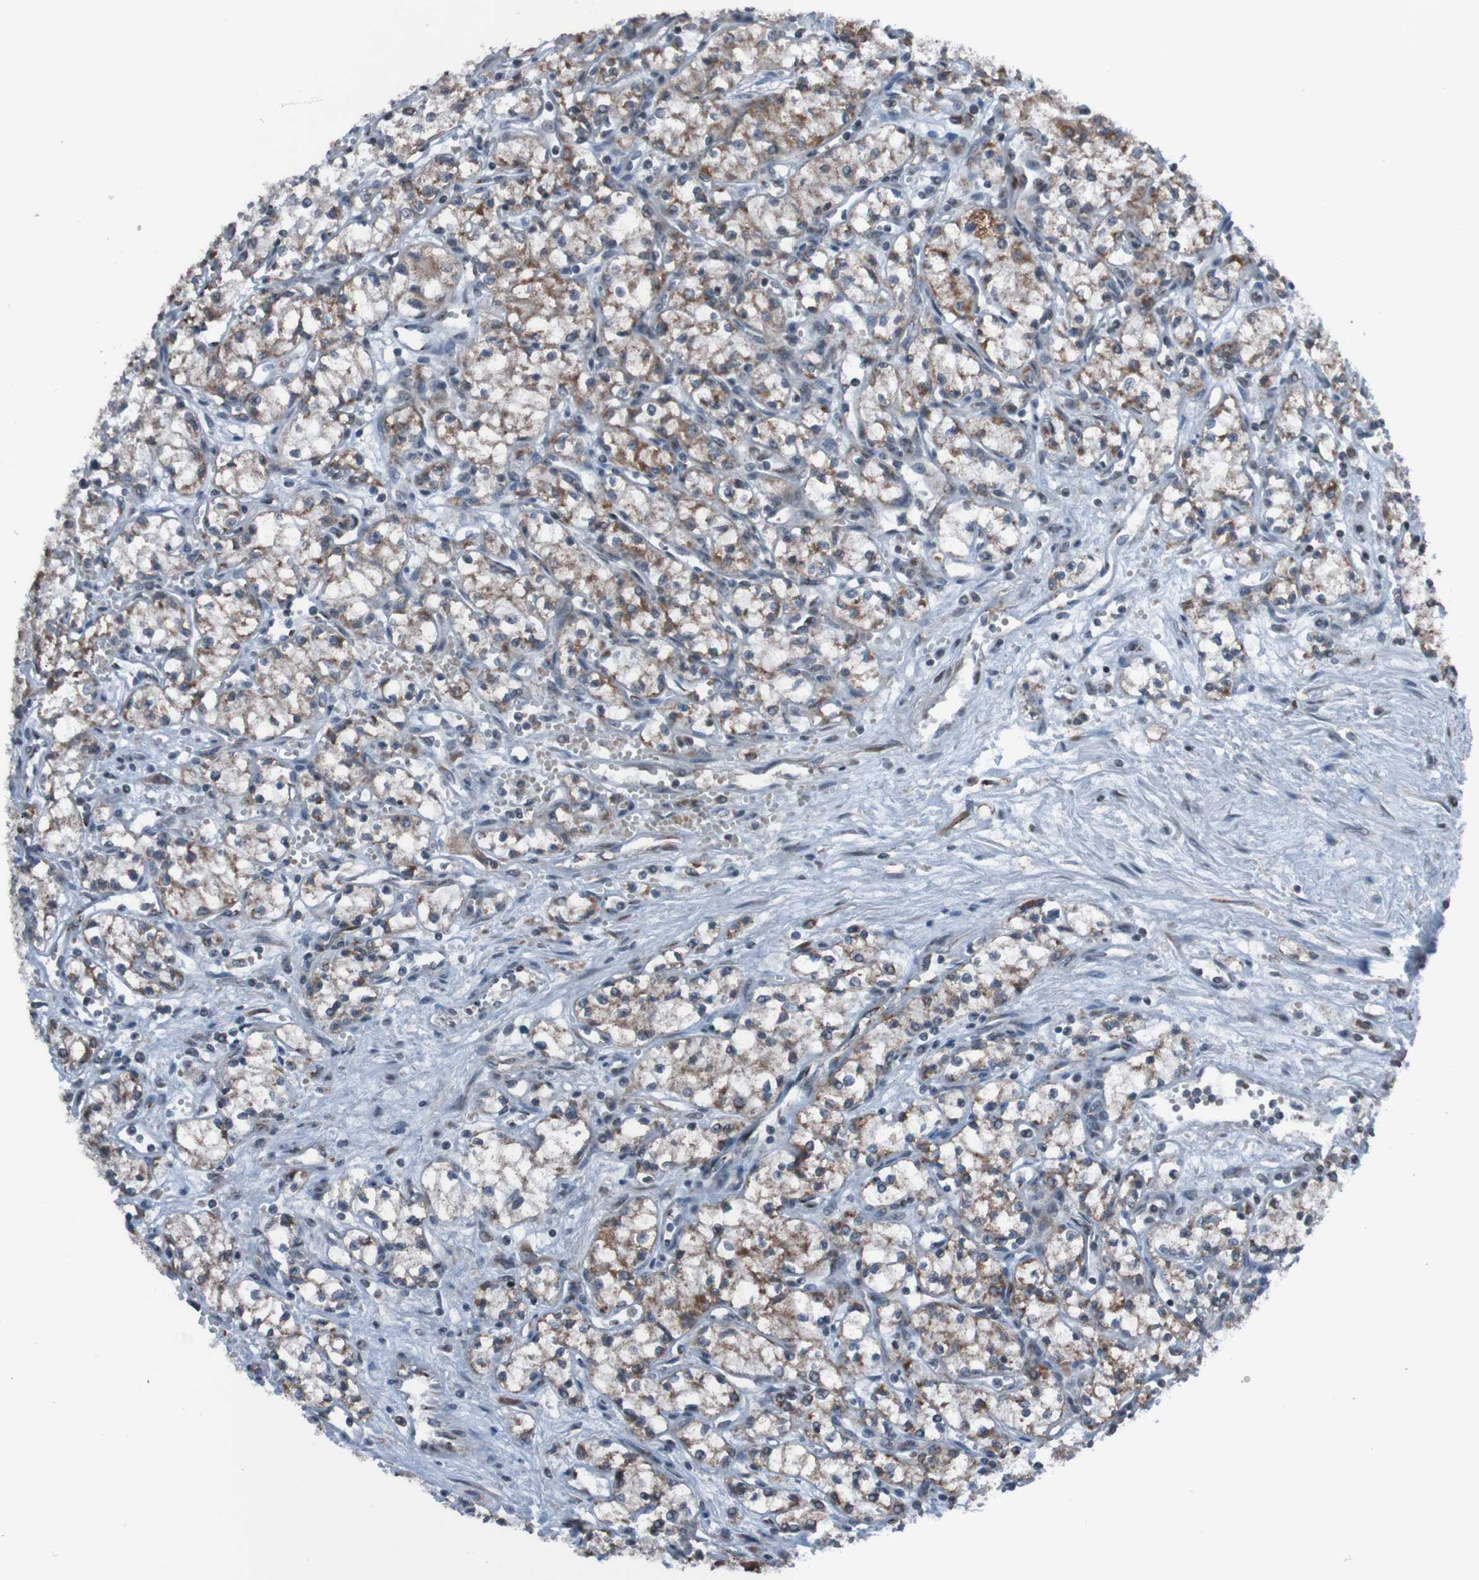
{"staining": {"intensity": "moderate", "quantity": "<25%", "location": "cytoplasmic/membranous"}, "tissue": "renal cancer", "cell_type": "Tumor cells", "image_type": "cancer", "snomed": [{"axis": "morphology", "description": "Normal tissue, NOS"}, {"axis": "morphology", "description": "Adenocarcinoma, NOS"}, {"axis": "topography", "description": "Kidney"}], "caption": "About <25% of tumor cells in human renal cancer (adenocarcinoma) demonstrate moderate cytoplasmic/membranous protein staining as visualized by brown immunohistochemical staining.", "gene": "UNG", "patient": {"sex": "male", "age": 59}}